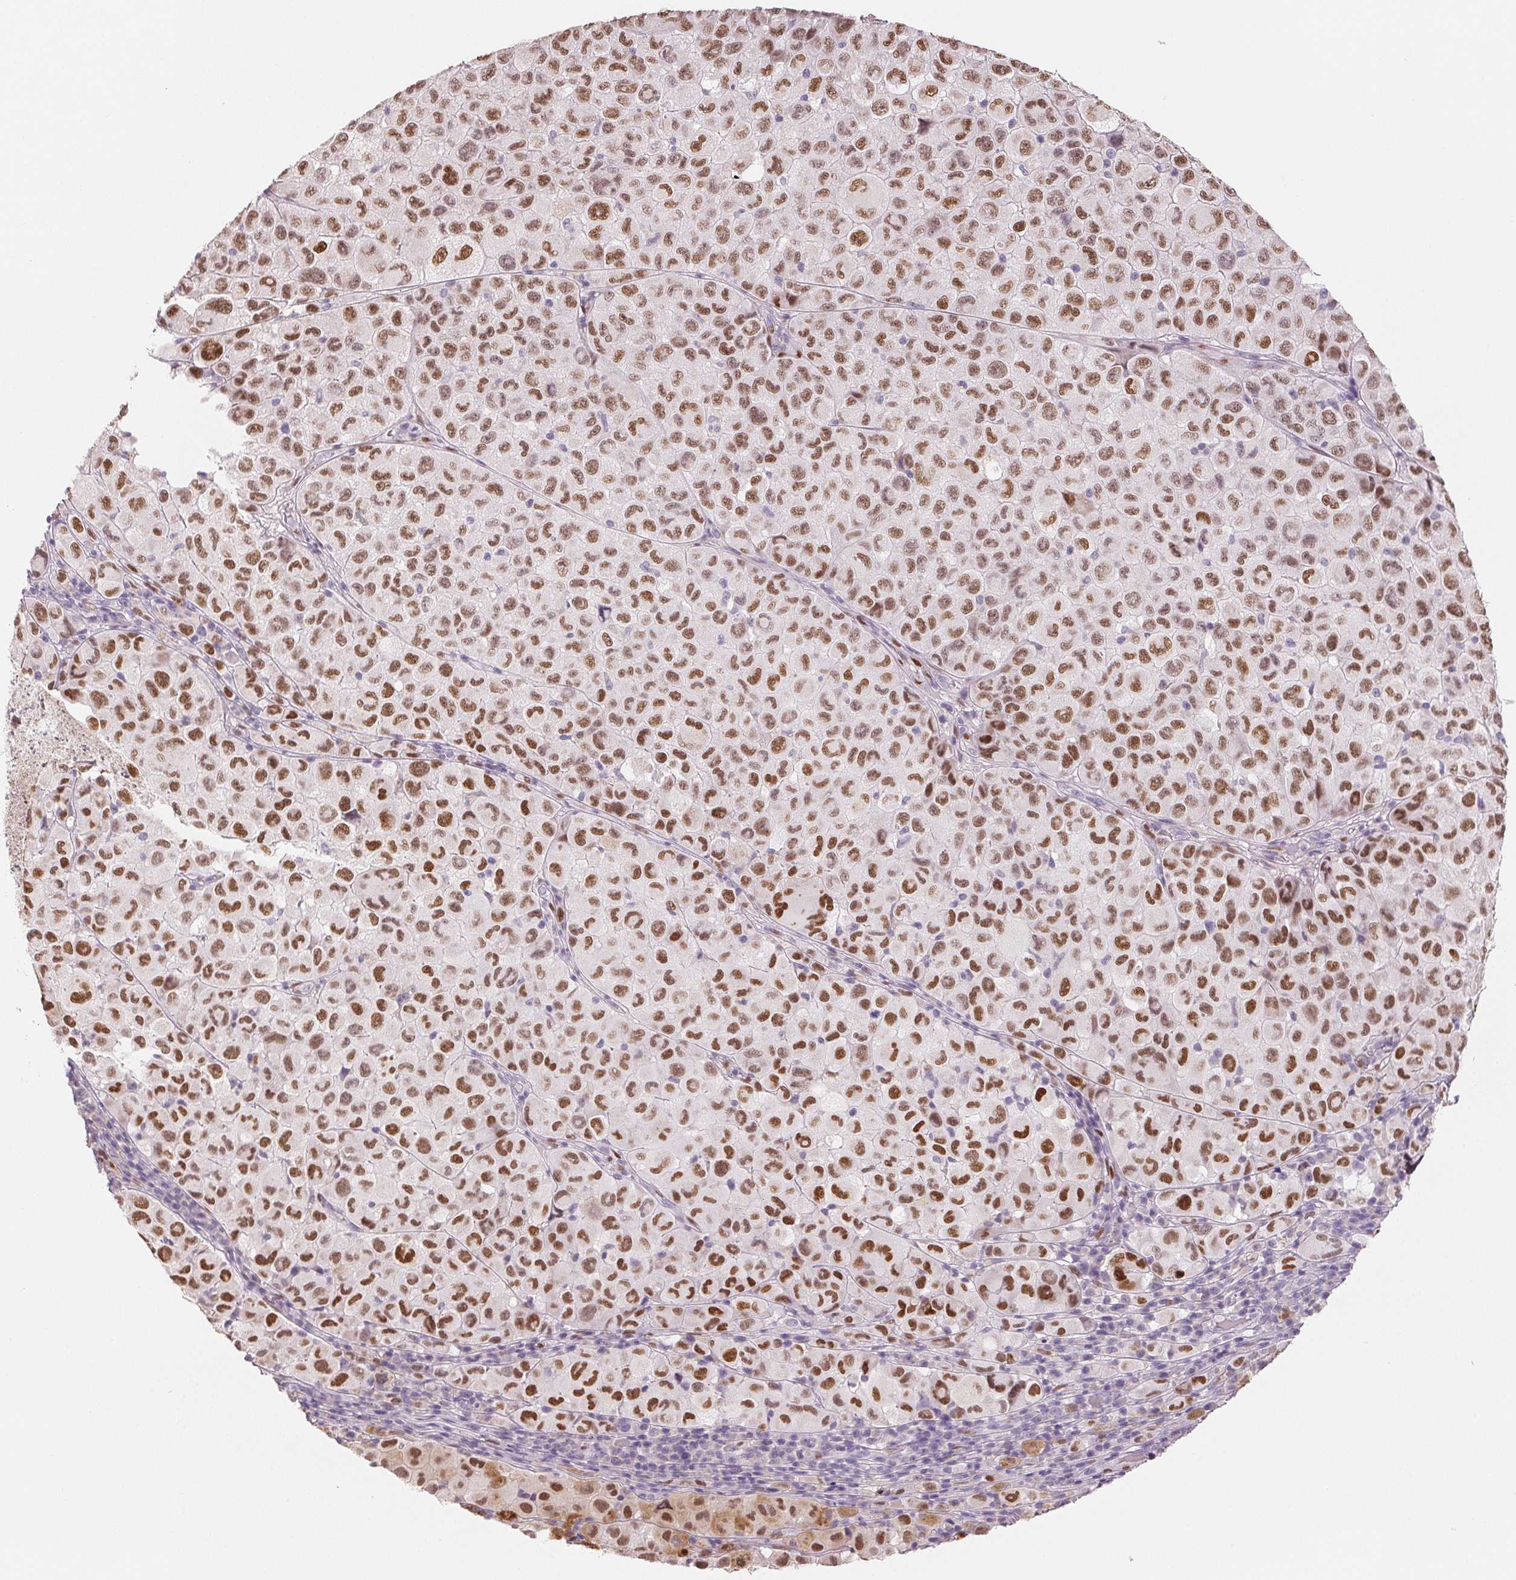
{"staining": {"intensity": "strong", "quantity": ">75%", "location": "nuclear"}, "tissue": "melanoma", "cell_type": "Tumor cells", "image_type": "cancer", "snomed": [{"axis": "morphology", "description": "Malignant melanoma, NOS"}, {"axis": "topography", "description": "Skin"}], "caption": "Protein analysis of malignant melanoma tissue exhibits strong nuclear positivity in approximately >75% of tumor cells. (DAB (3,3'-diaminobenzidine) = brown stain, brightfield microscopy at high magnification).", "gene": "SMARCD3", "patient": {"sex": "male", "age": 93}}